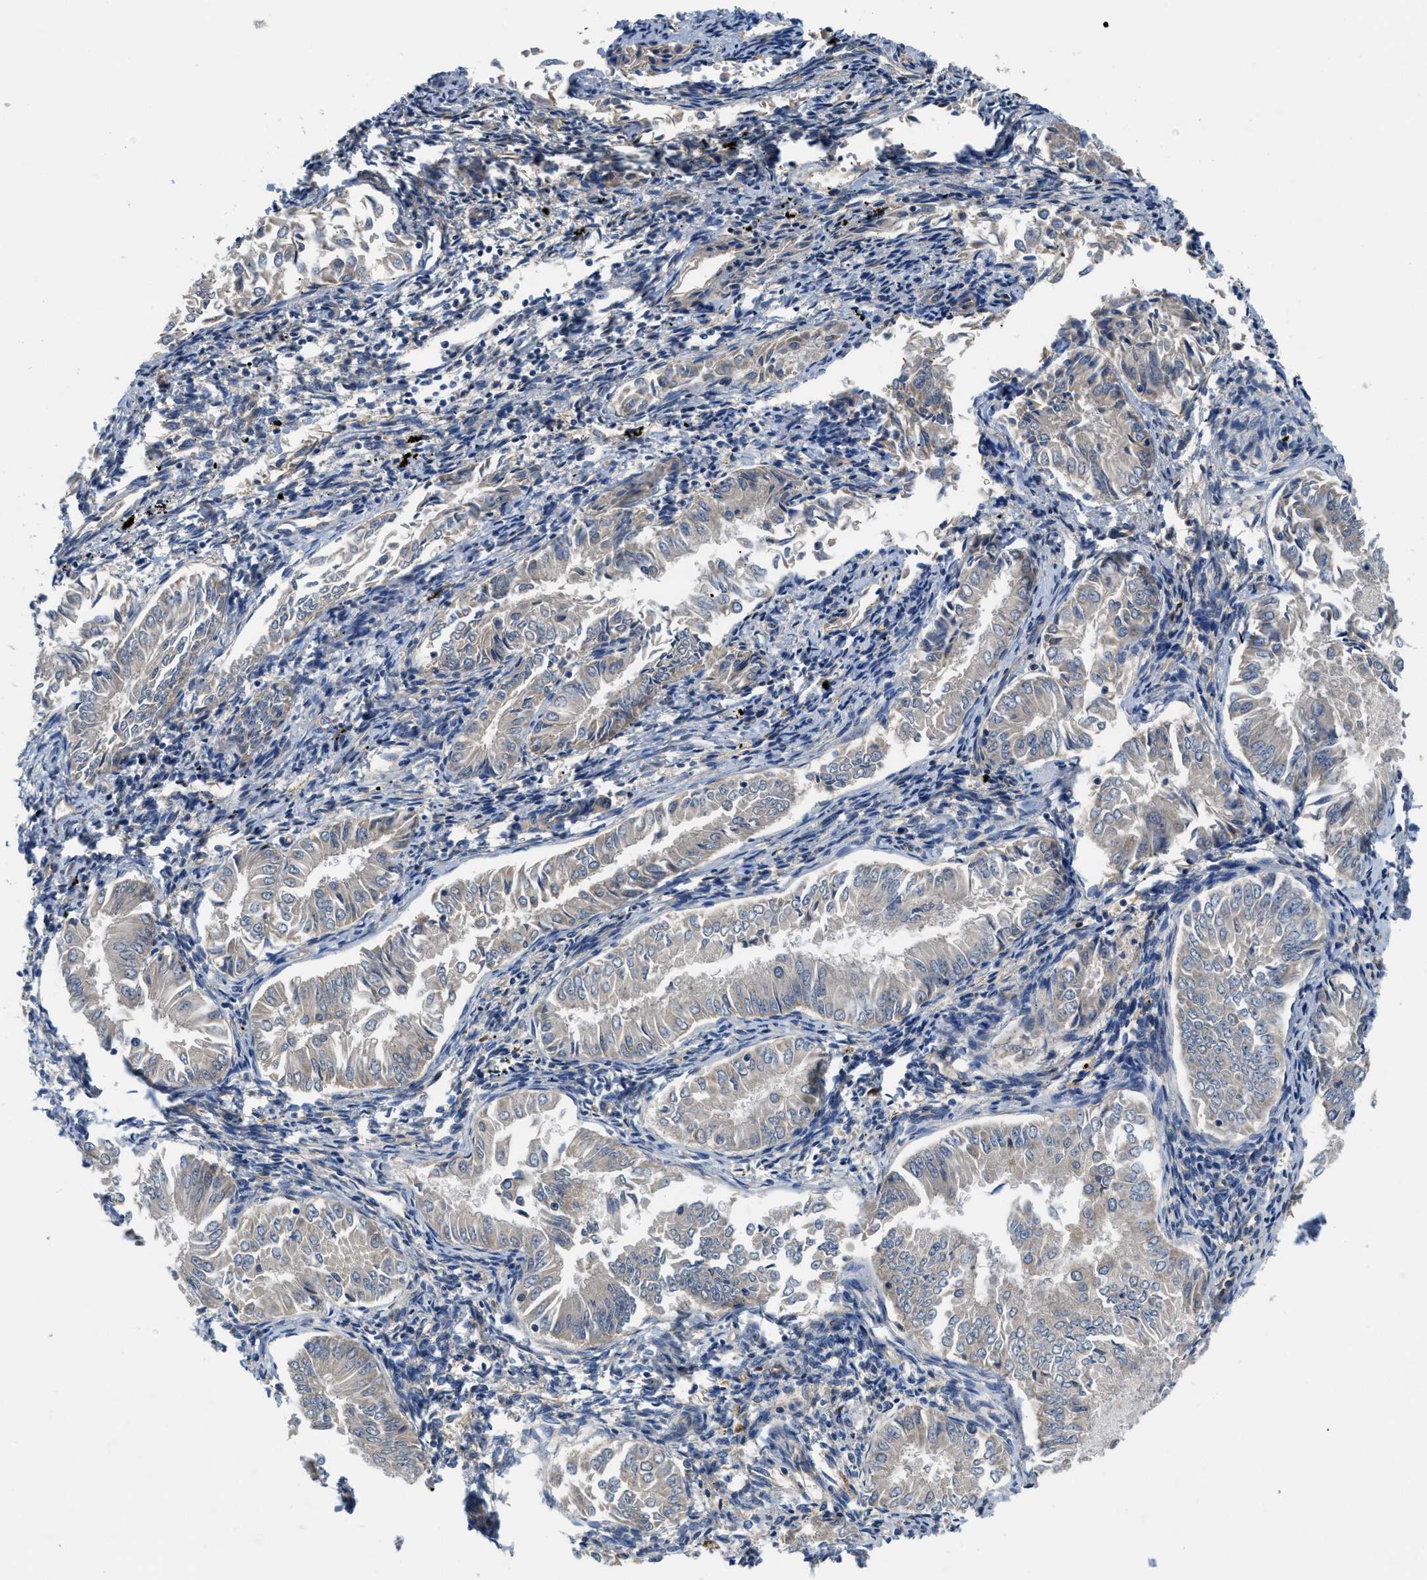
{"staining": {"intensity": "weak", "quantity": "<25%", "location": "cytoplasmic/membranous"}, "tissue": "endometrial cancer", "cell_type": "Tumor cells", "image_type": "cancer", "snomed": [{"axis": "morphology", "description": "Adenocarcinoma, NOS"}, {"axis": "topography", "description": "Endometrium"}], "caption": "An immunohistochemistry (IHC) micrograph of adenocarcinoma (endometrial) is shown. There is no staining in tumor cells of adenocarcinoma (endometrial).", "gene": "GALK1", "patient": {"sex": "female", "age": 53}}